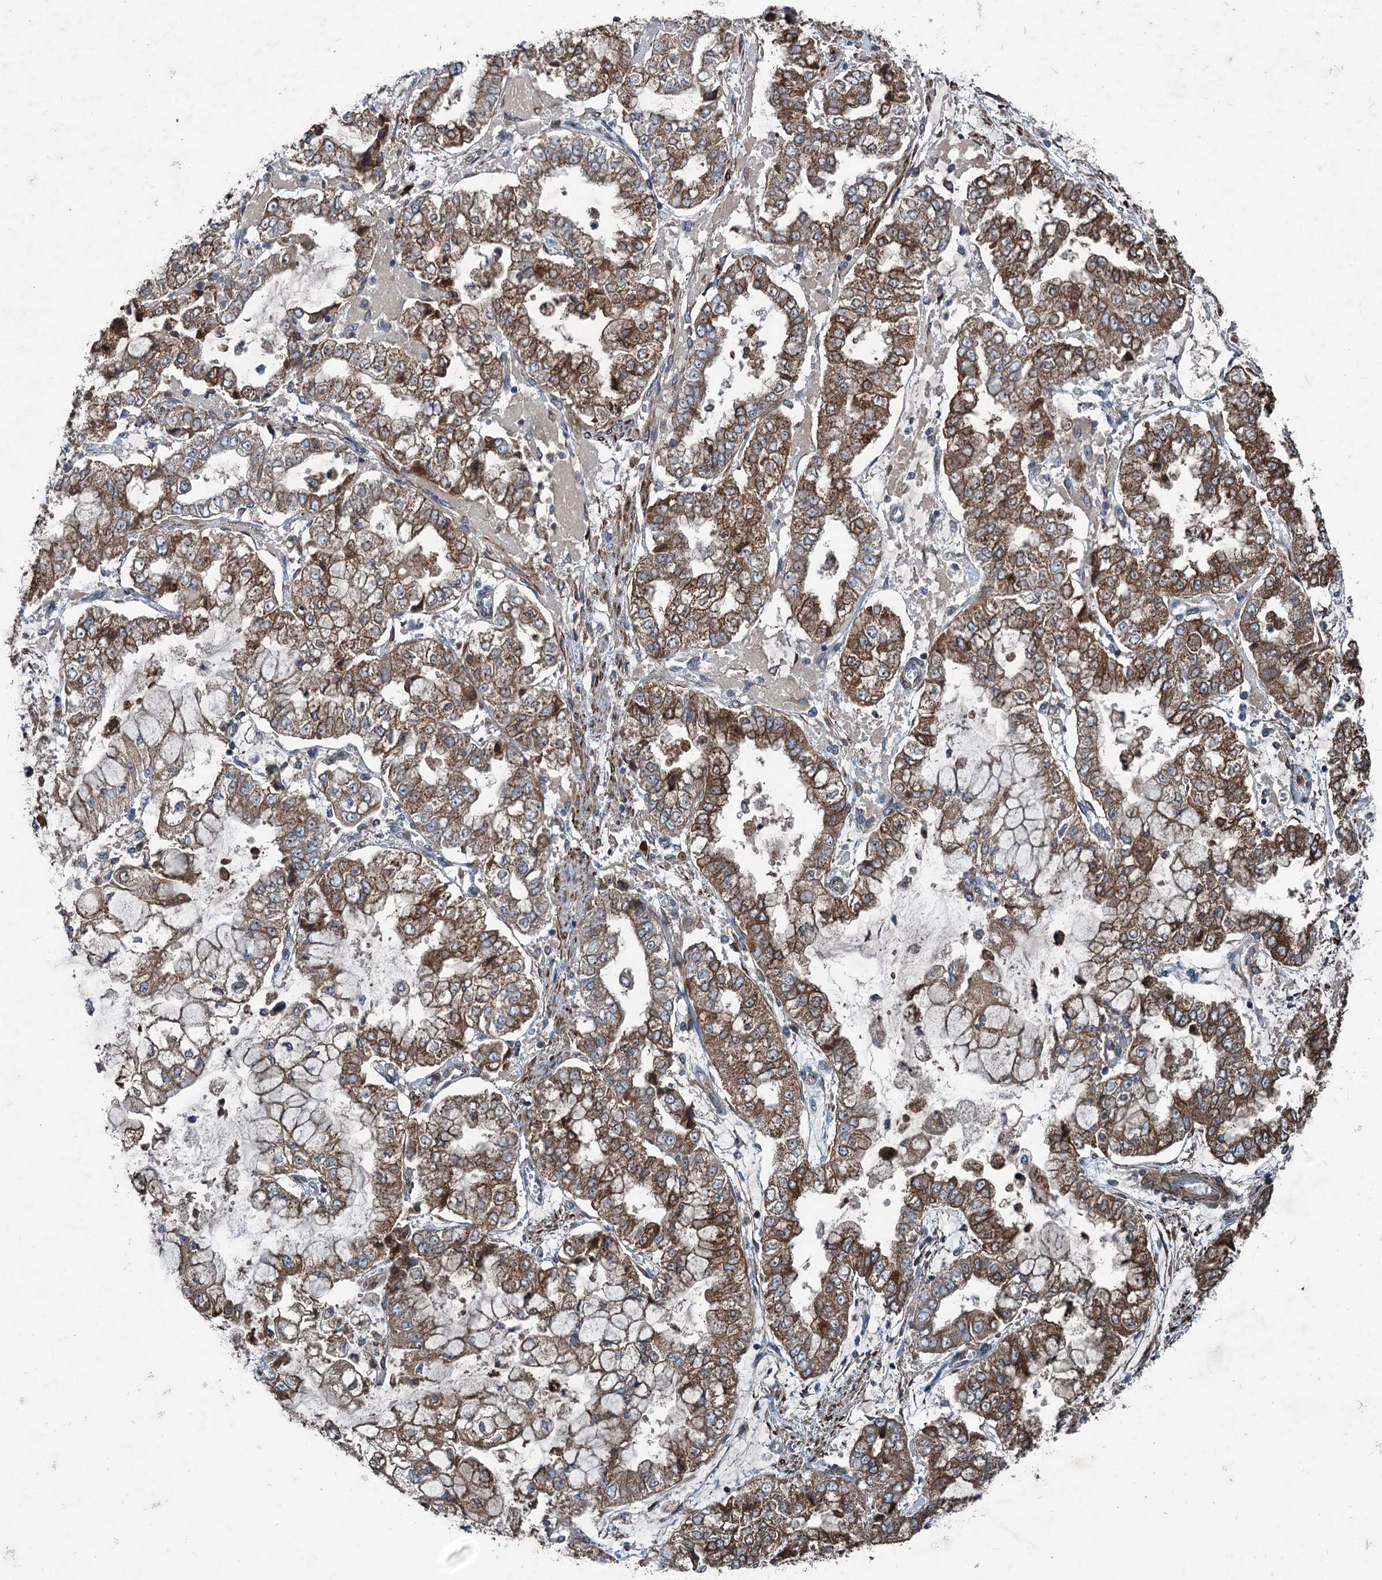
{"staining": {"intensity": "moderate", "quantity": ">75%", "location": "cytoplasmic/membranous"}, "tissue": "stomach cancer", "cell_type": "Tumor cells", "image_type": "cancer", "snomed": [{"axis": "morphology", "description": "Adenocarcinoma, NOS"}, {"axis": "topography", "description": "Stomach"}], "caption": "IHC histopathology image of human stomach cancer stained for a protein (brown), which shows medium levels of moderate cytoplasmic/membranous positivity in about >75% of tumor cells.", "gene": "CALCOCO1", "patient": {"sex": "male", "age": 76}}